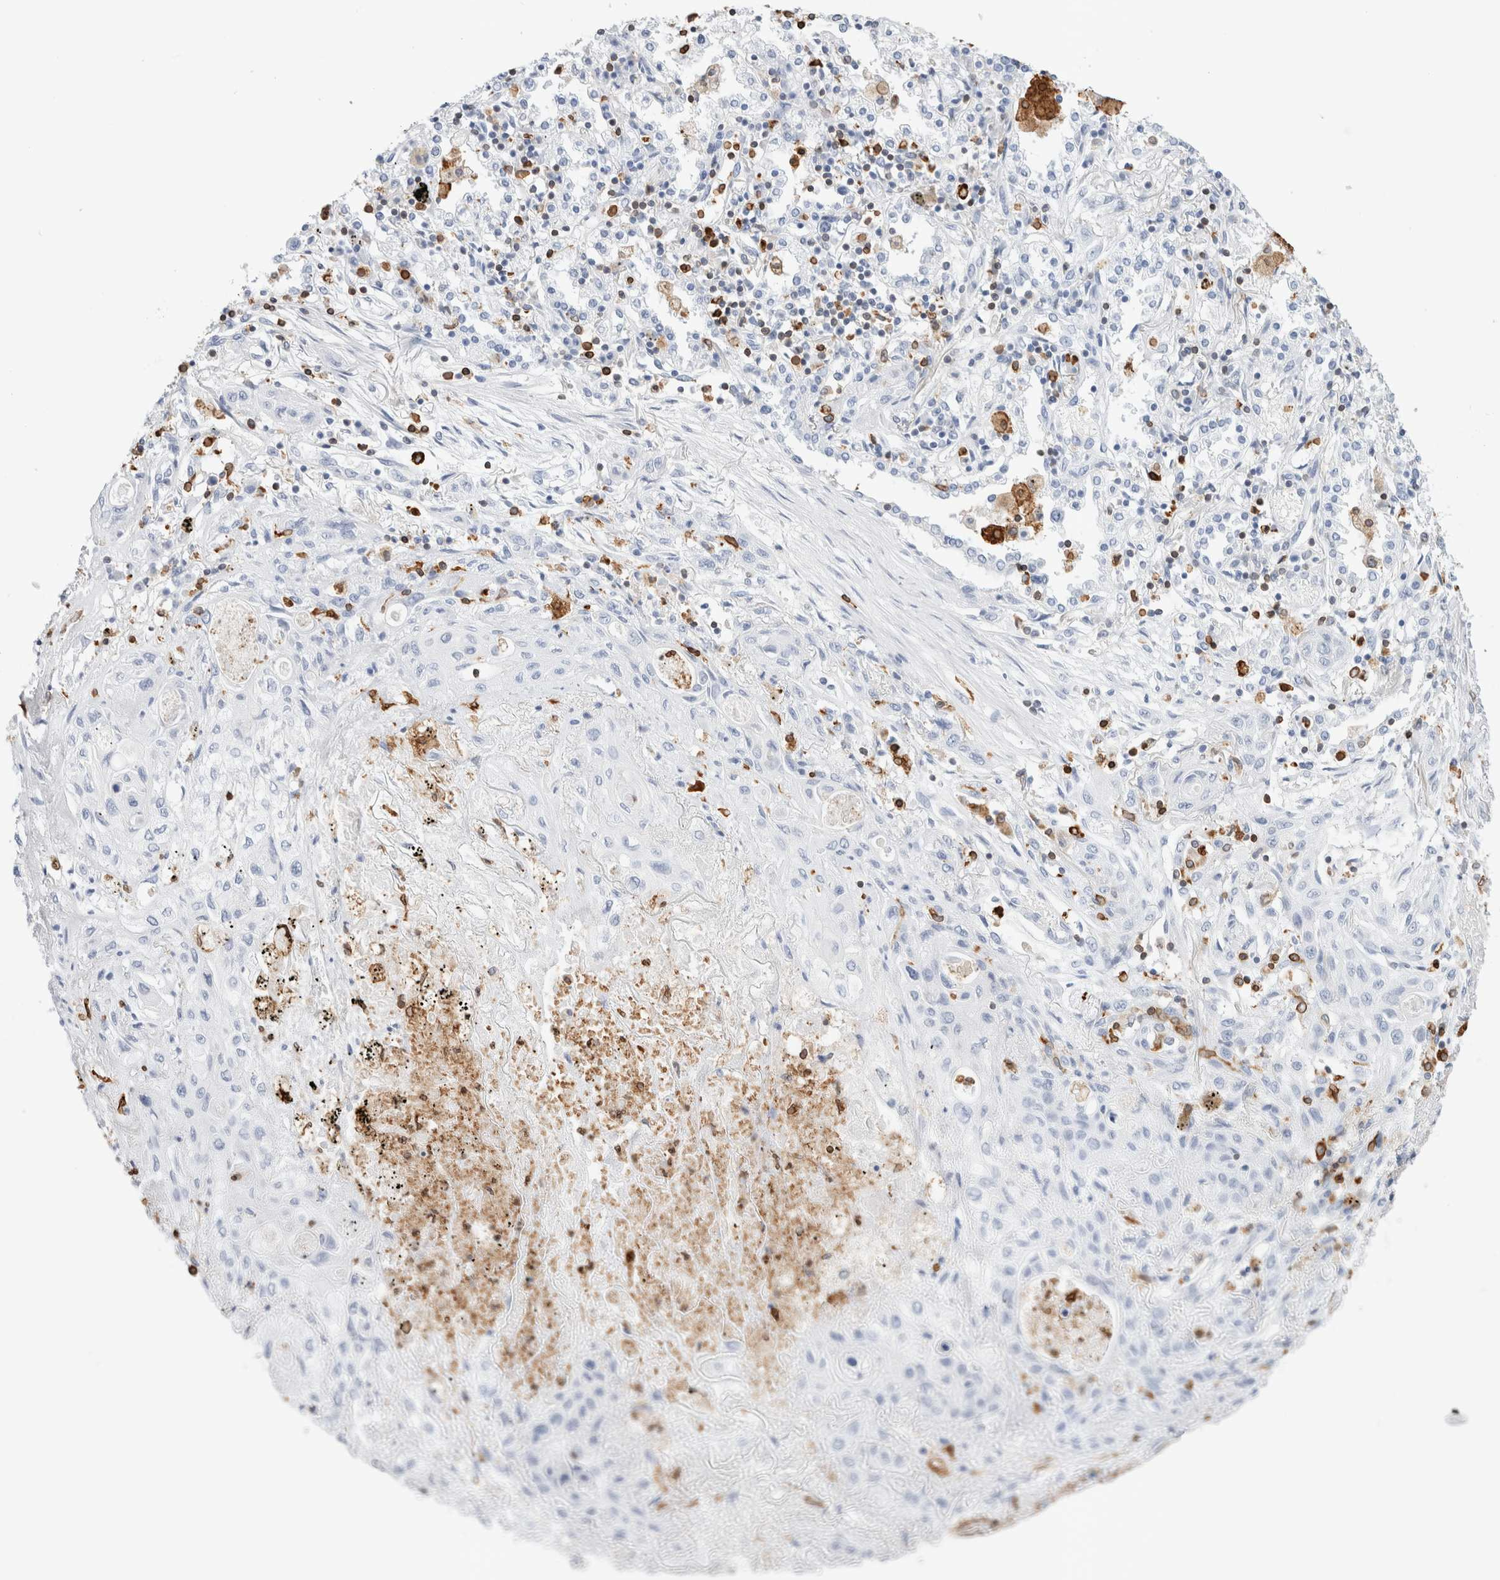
{"staining": {"intensity": "negative", "quantity": "none", "location": "none"}, "tissue": "lung cancer", "cell_type": "Tumor cells", "image_type": "cancer", "snomed": [{"axis": "morphology", "description": "Squamous cell carcinoma, NOS"}, {"axis": "topography", "description": "Lung"}], "caption": "High power microscopy photomicrograph of an immunohistochemistry (IHC) histopathology image of squamous cell carcinoma (lung), revealing no significant positivity in tumor cells.", "gene": "ALOX5AP", "patient": {"sex": "female", "age": 47}}